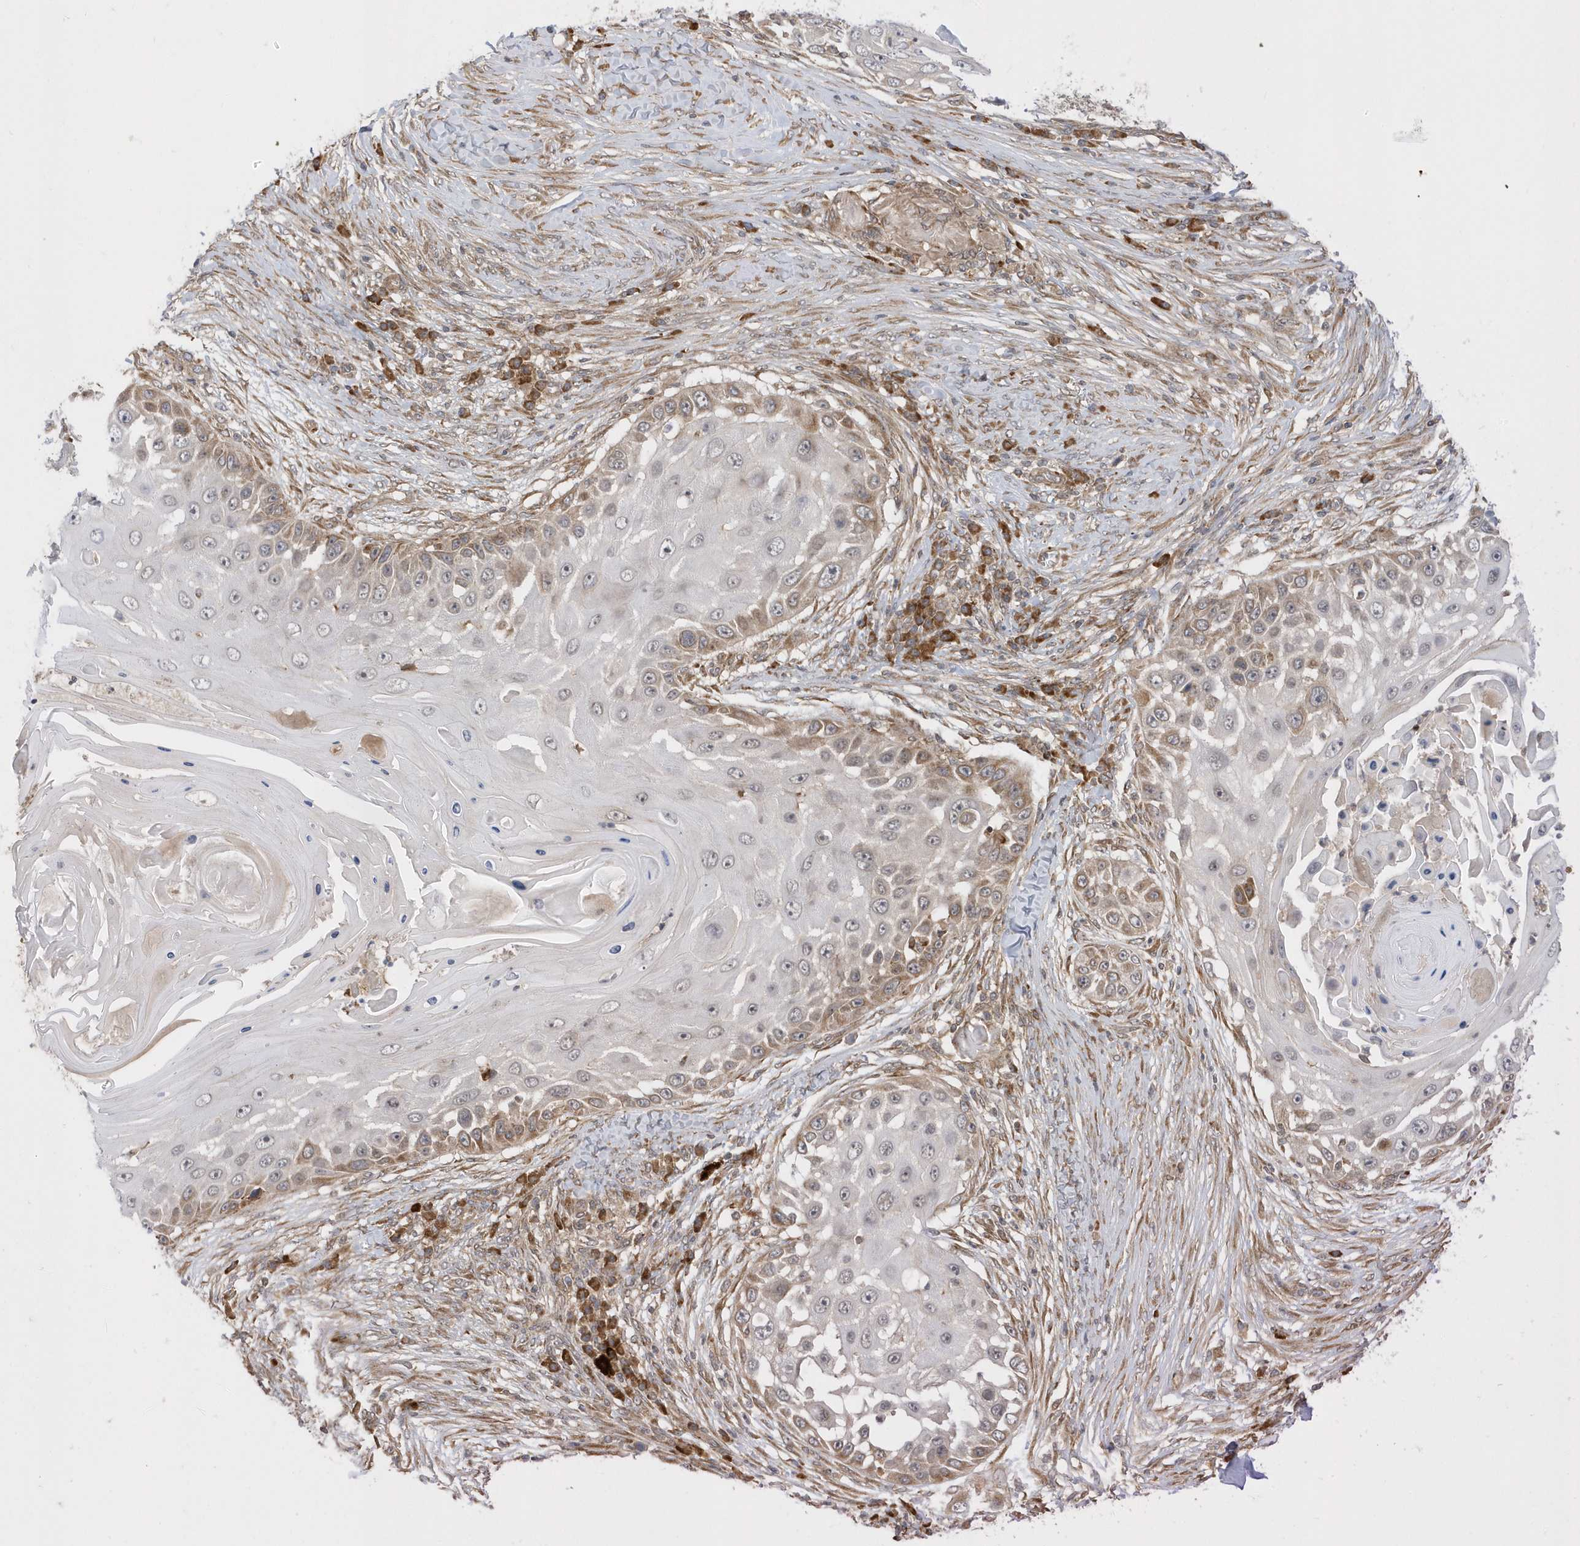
{"staining": {"intensity": "moderate", "quantity": "<25%", "location": "cytoplasmic/membranous"}, "tissue": "skin cancer", "cell_type": "Tumor cells", "image_type": "cancer", "snomed": [{"axis": "morphology", "description": "Squamous cell carcinoma, NOS"}, {"axis": "topography", "description": "Skin"}], "caption": "IHC (DAB (3,3'-diaminobenzidine)) staining of squamous cell carcinoma (skin) exhibits moderate cytoplasmic/membranous protein staining in about <25% of tumor cells. (Stains: DAB in brown, nuclei in blue, Microscopy: brightfield microscopy at high magnification).", "gene": "METTL21A", "patient": {"sex": "female", "age": 44}}